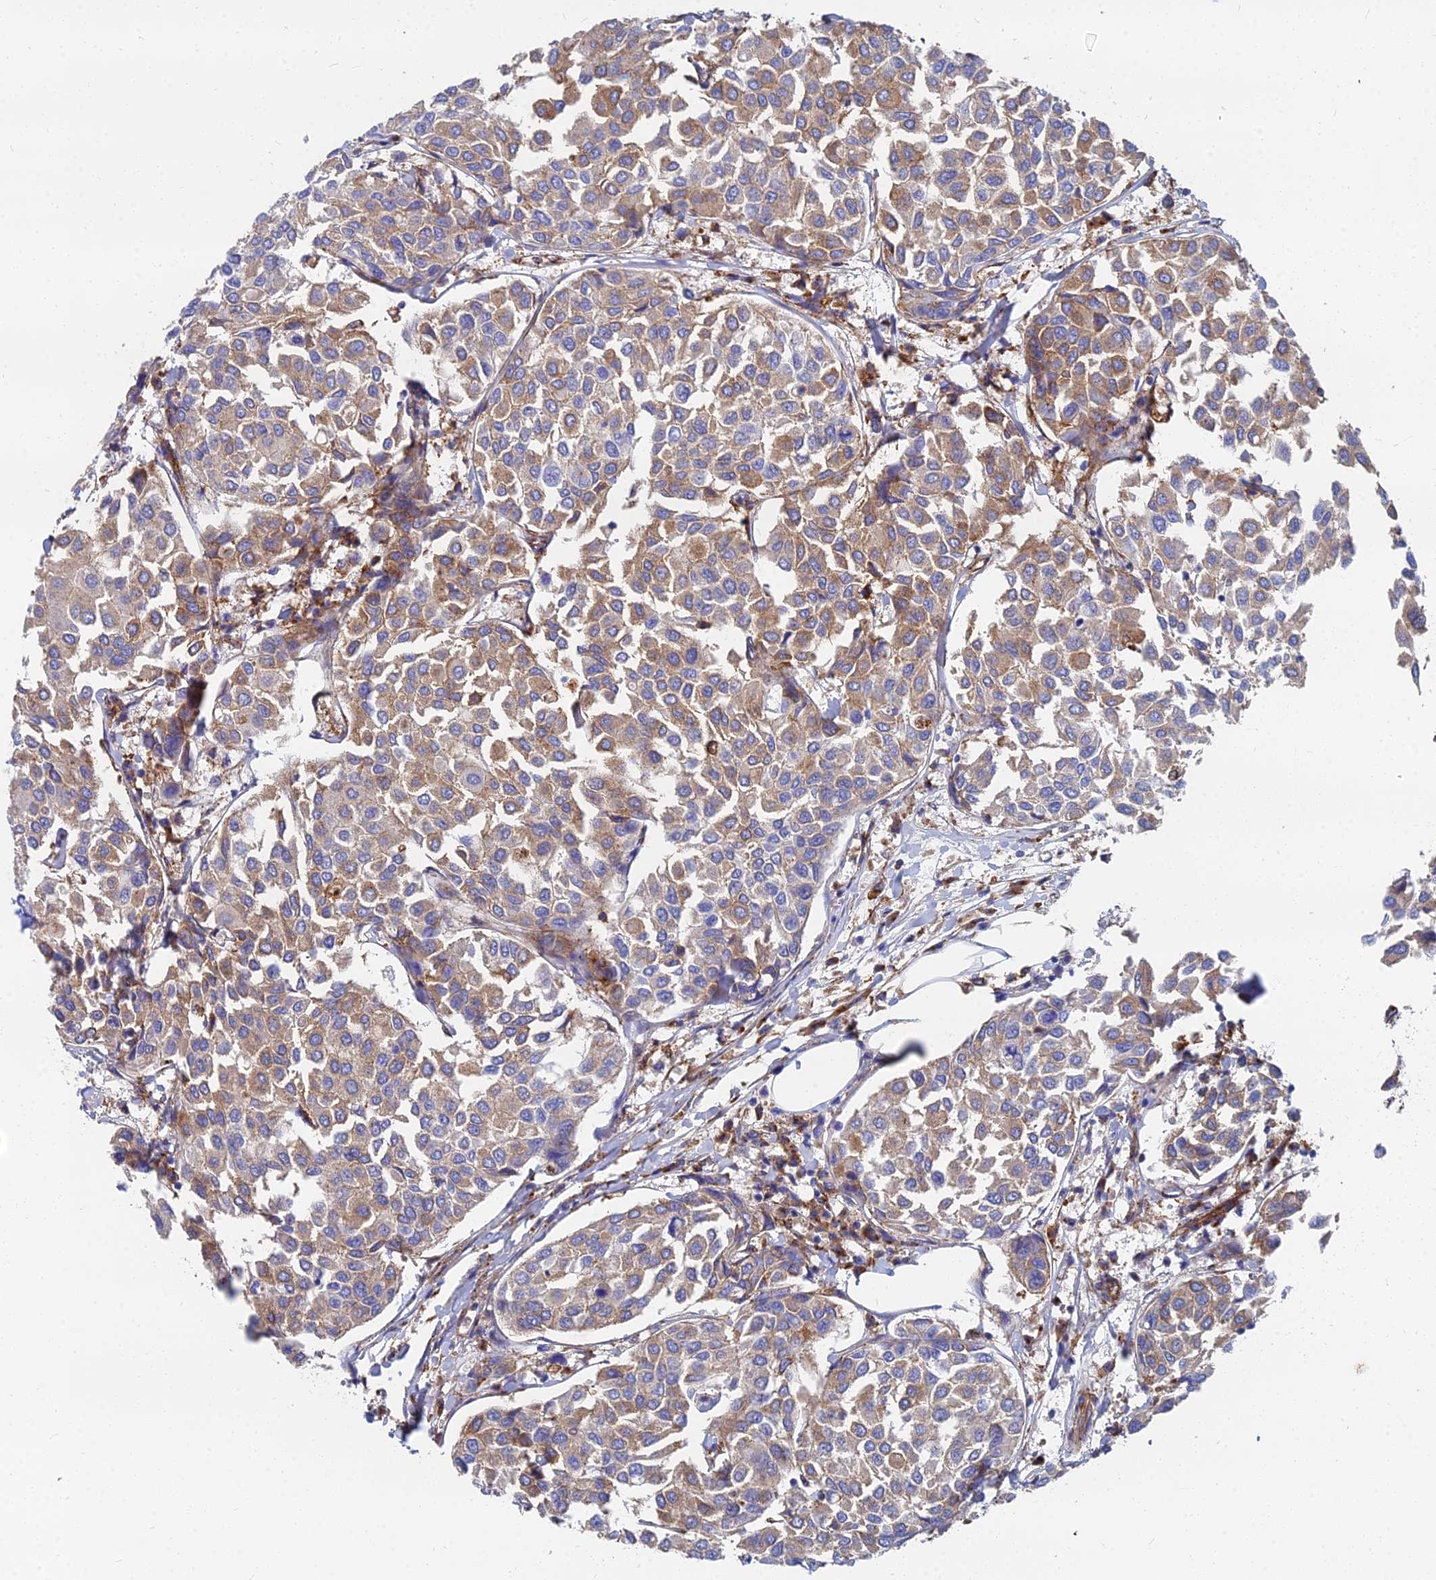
{"staining": {"intensity": "weak", "quantity": ">75%", "location": "cytoplasmic/membranous"}, "tissue": "breast cancer", "cell_type": "Tumor cells", "image_type": "cancer", "snomed": [{"axis": "morphology", "description": "Duct carcinoma"}, {"axis": "topography", "description": "Breast"}], "caption": "Approximately >75% of tumor cells in breast cancer display weak cytoplasmic/membranous protein positivity as visualized by brown immunohistochemical staining.", "gene": "GPR42", "patient": {"sex": "female", "age": 55}}